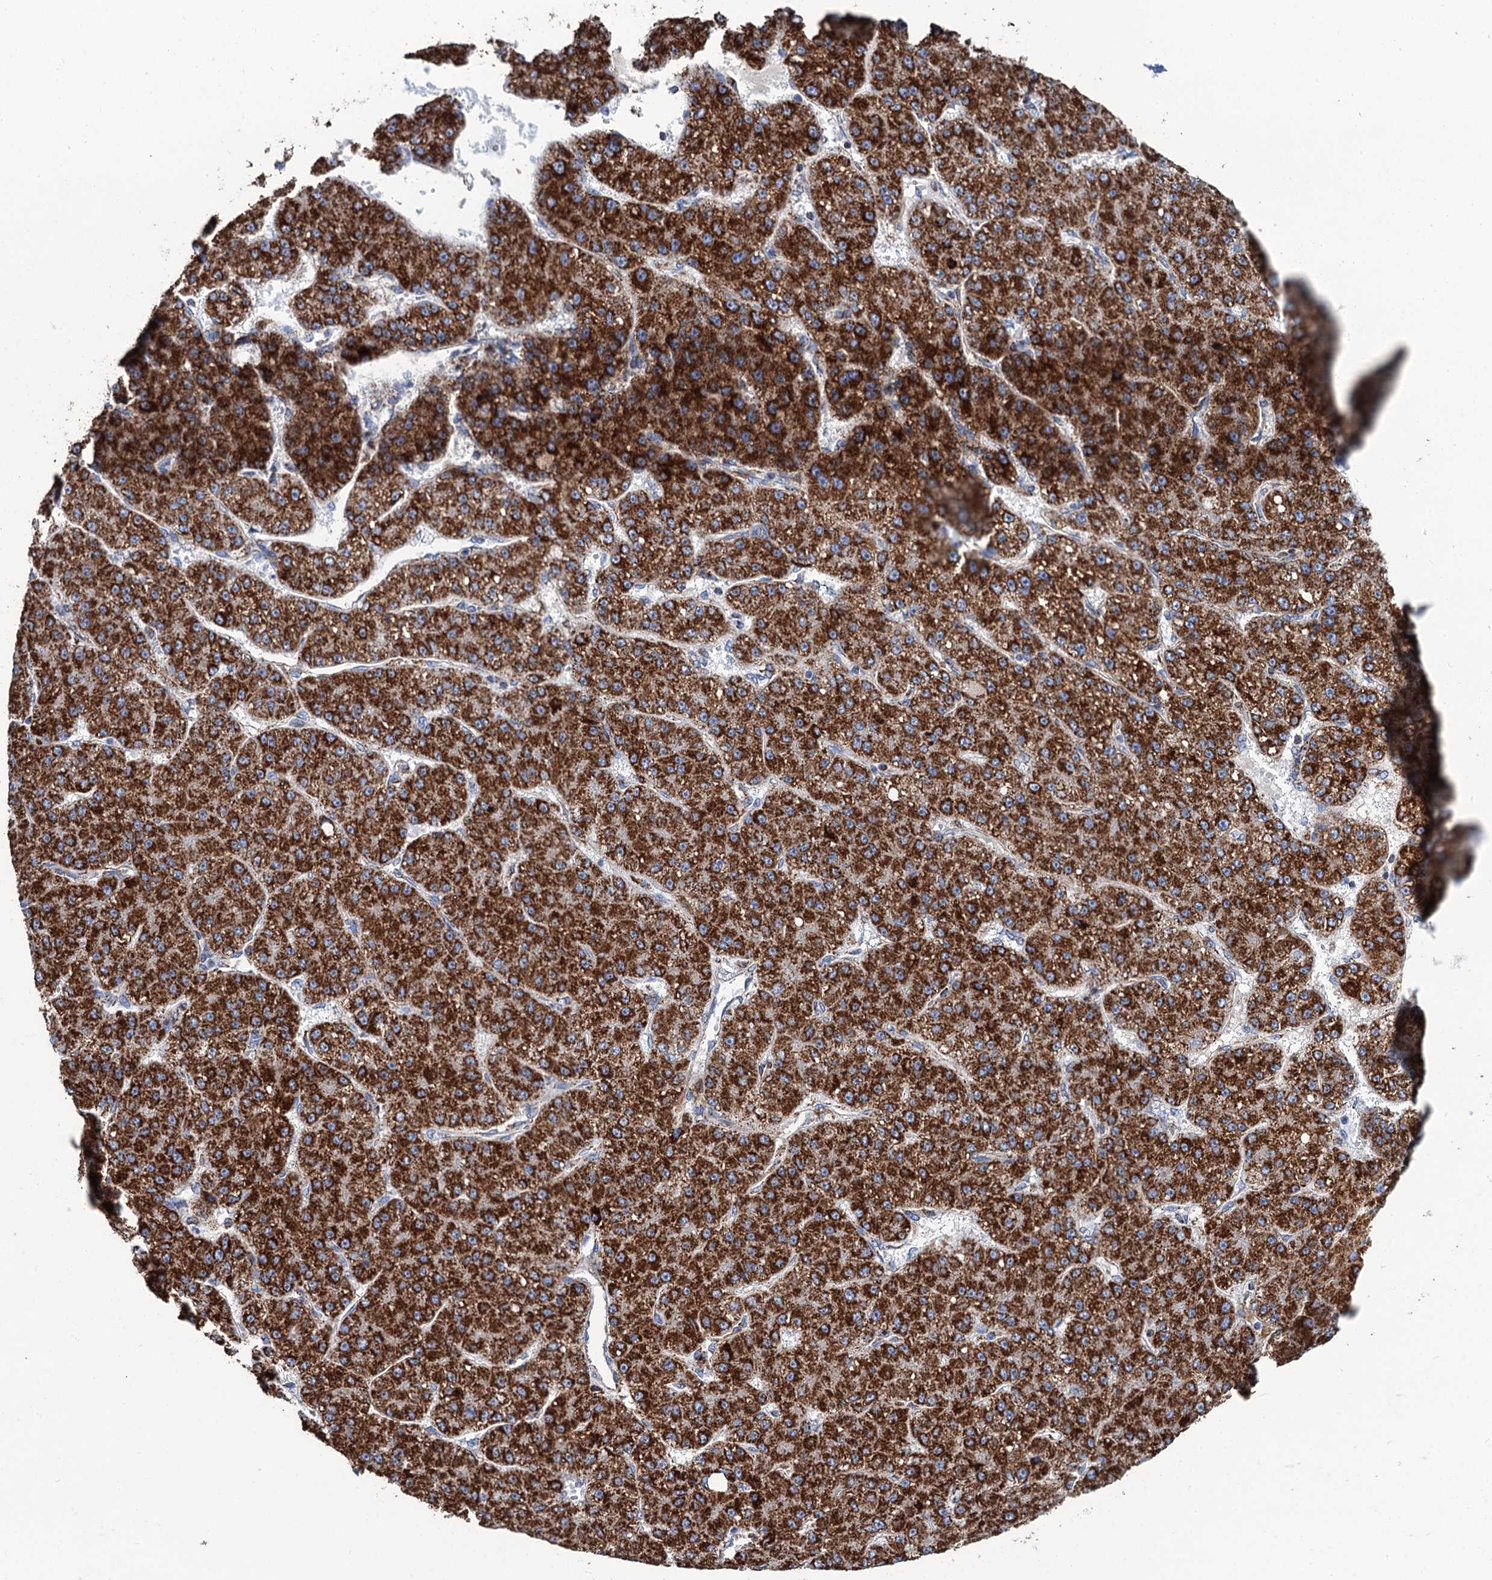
{"staining": {"intensity": "strong", "quantity": ">75%", "location": "cytoplasmic/membranous"}, "tissue": "liver cancer", "cell_type": "Tumor cells", "image_type": "cancer", "snomed": [{"axis": "morphology", "description": "Carcinoma, Hepatocellular, NOS"}, {"axis": "topography", "description": "Liver"}], "caption": "IHC (DAB) staining of hepatocellular carcinoma (liver) shows strong cytoplasmic/membranous protein staining in about >75% of tumor cells. Nuclei are stained in blue.", "gene": "IVD", "patient": {"sex": "male", "age": 67}}